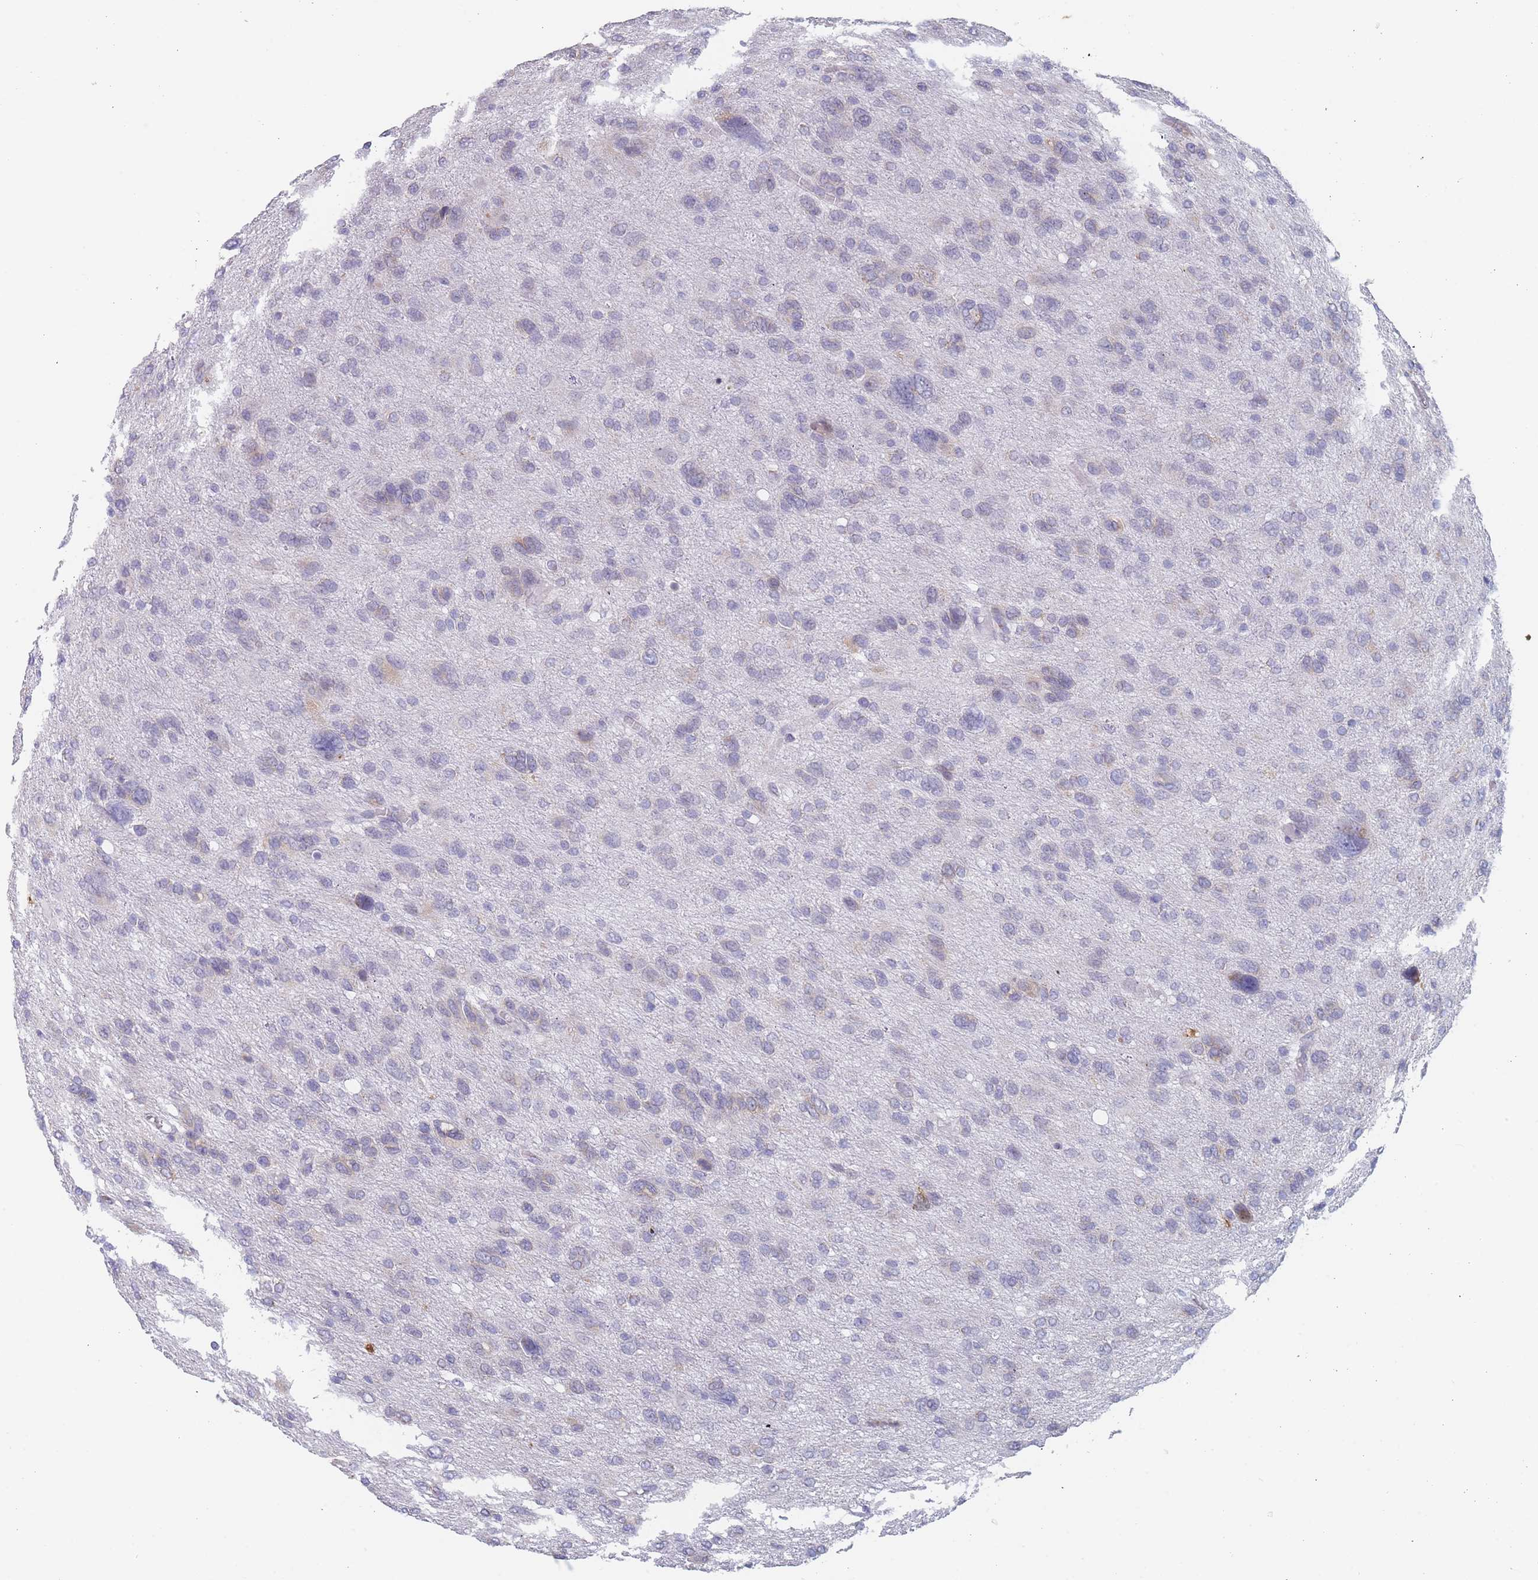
{"staining": {"intensity": "negative", "quantity": "none", "location": "none"}, "tissue": "glioma", "cell_type": "Tumor cells", "image_type": "cancer", "snomed": [{"axis": "morphology", "description": "Glioma, malignant, High grade"}, {"axis": "topography", "description": "Brain"}], "caption": "A micrograph of high-grade glioma (malignant) stained for a protein reveals no brown staining in tumor cells.", "gene": "TMED10", "patient": {"sex": "female", "age": 59}}